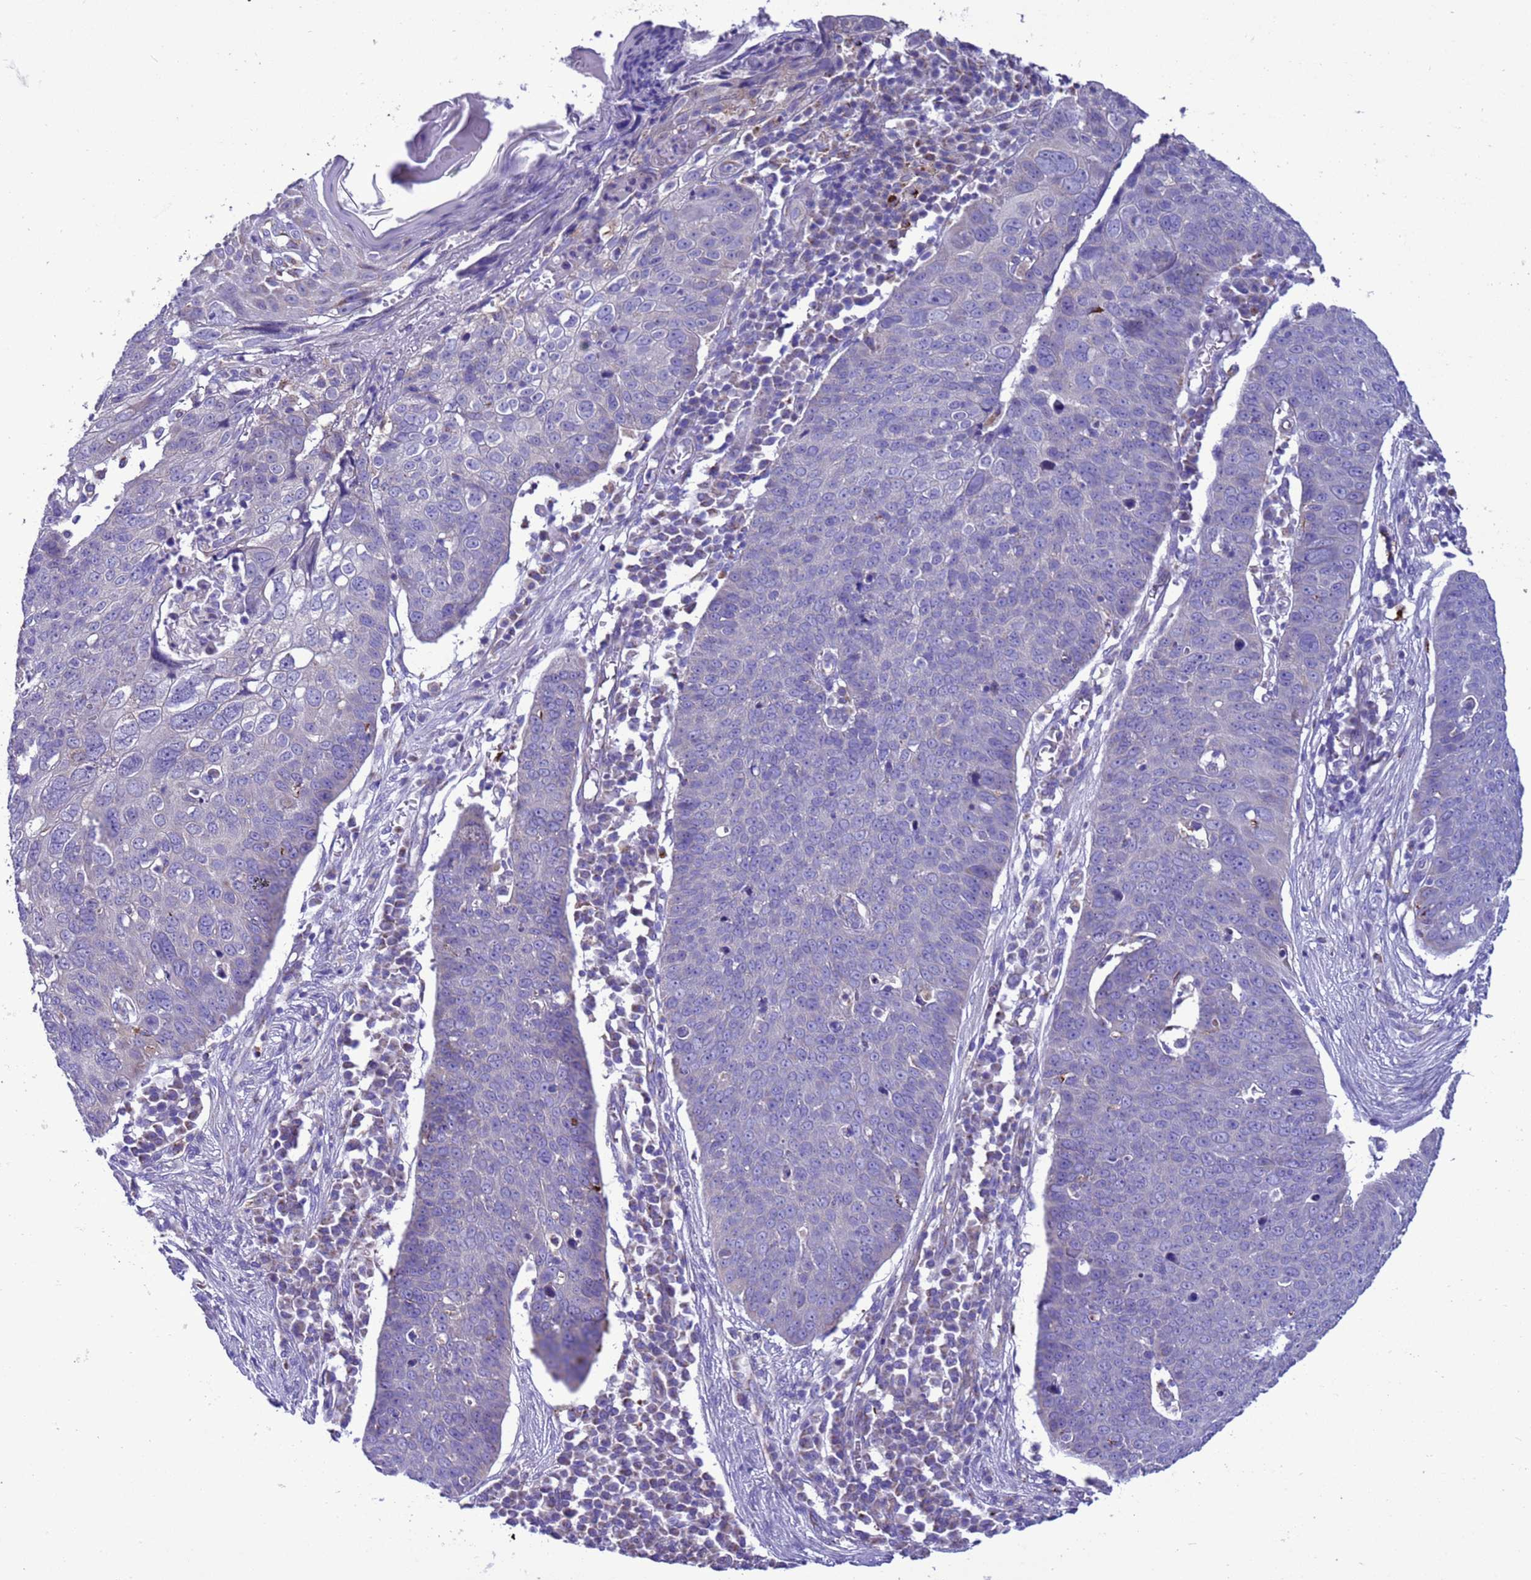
{"staining": {"intensity": "negative", "quantity": "none", "location": "none"}, "tissue": "skin cancer", "cell_type": "Tumor cells", "image_type": "cancer", "snomed": [{"axis": "morphology", "description": "Squamous cell carcinoma, NOS"}, {"axis": "topography", "description": "Skin"}], "caption": "Skin cancer was stained to show a protein in brown. There is no significant staining in tumor cells.", "gene": "CCDC191", "patient": {"sex": "male", "age": 71}}